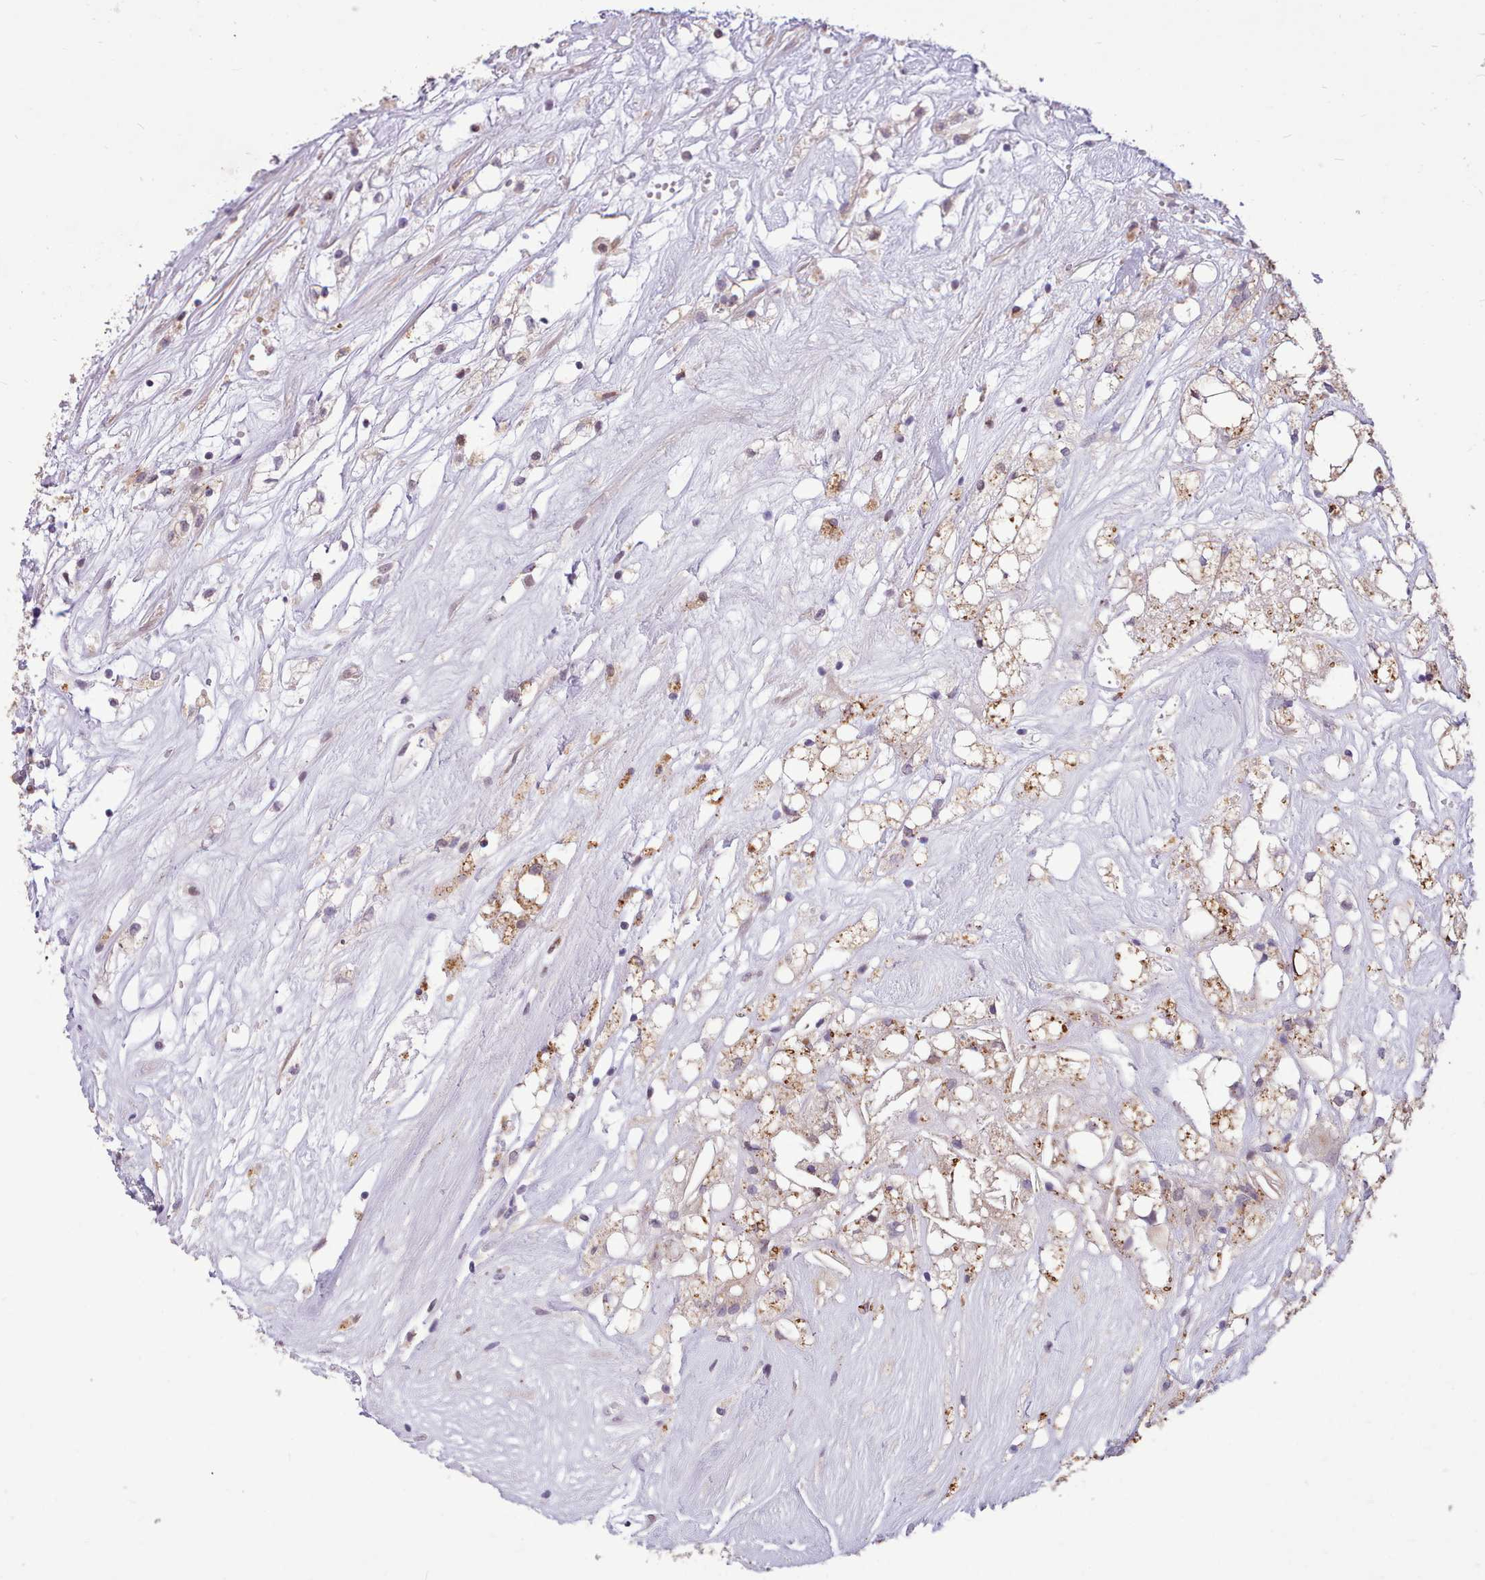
{"staining": {"intensity": "weak", "quantity": ">75%", "location": "cytoplasmic/membranous"}, "tissue": "renal cancer", "cell_type": "Tumor cells", "image_type": "cancer", "snomed": [{"axis": "morphology", "description": "Adenocarcinoma, NOS"}, {"axis": "topography", "description": "Kidney"}], "caption": "The micrograph displays staining of renal adenocarcinoma, revealing weak cytoplasmic/membranous protein positivity (brown color) within tumor cells.", "gene": "ZNF607", "patient": {"sex": "male", "age": 59}}